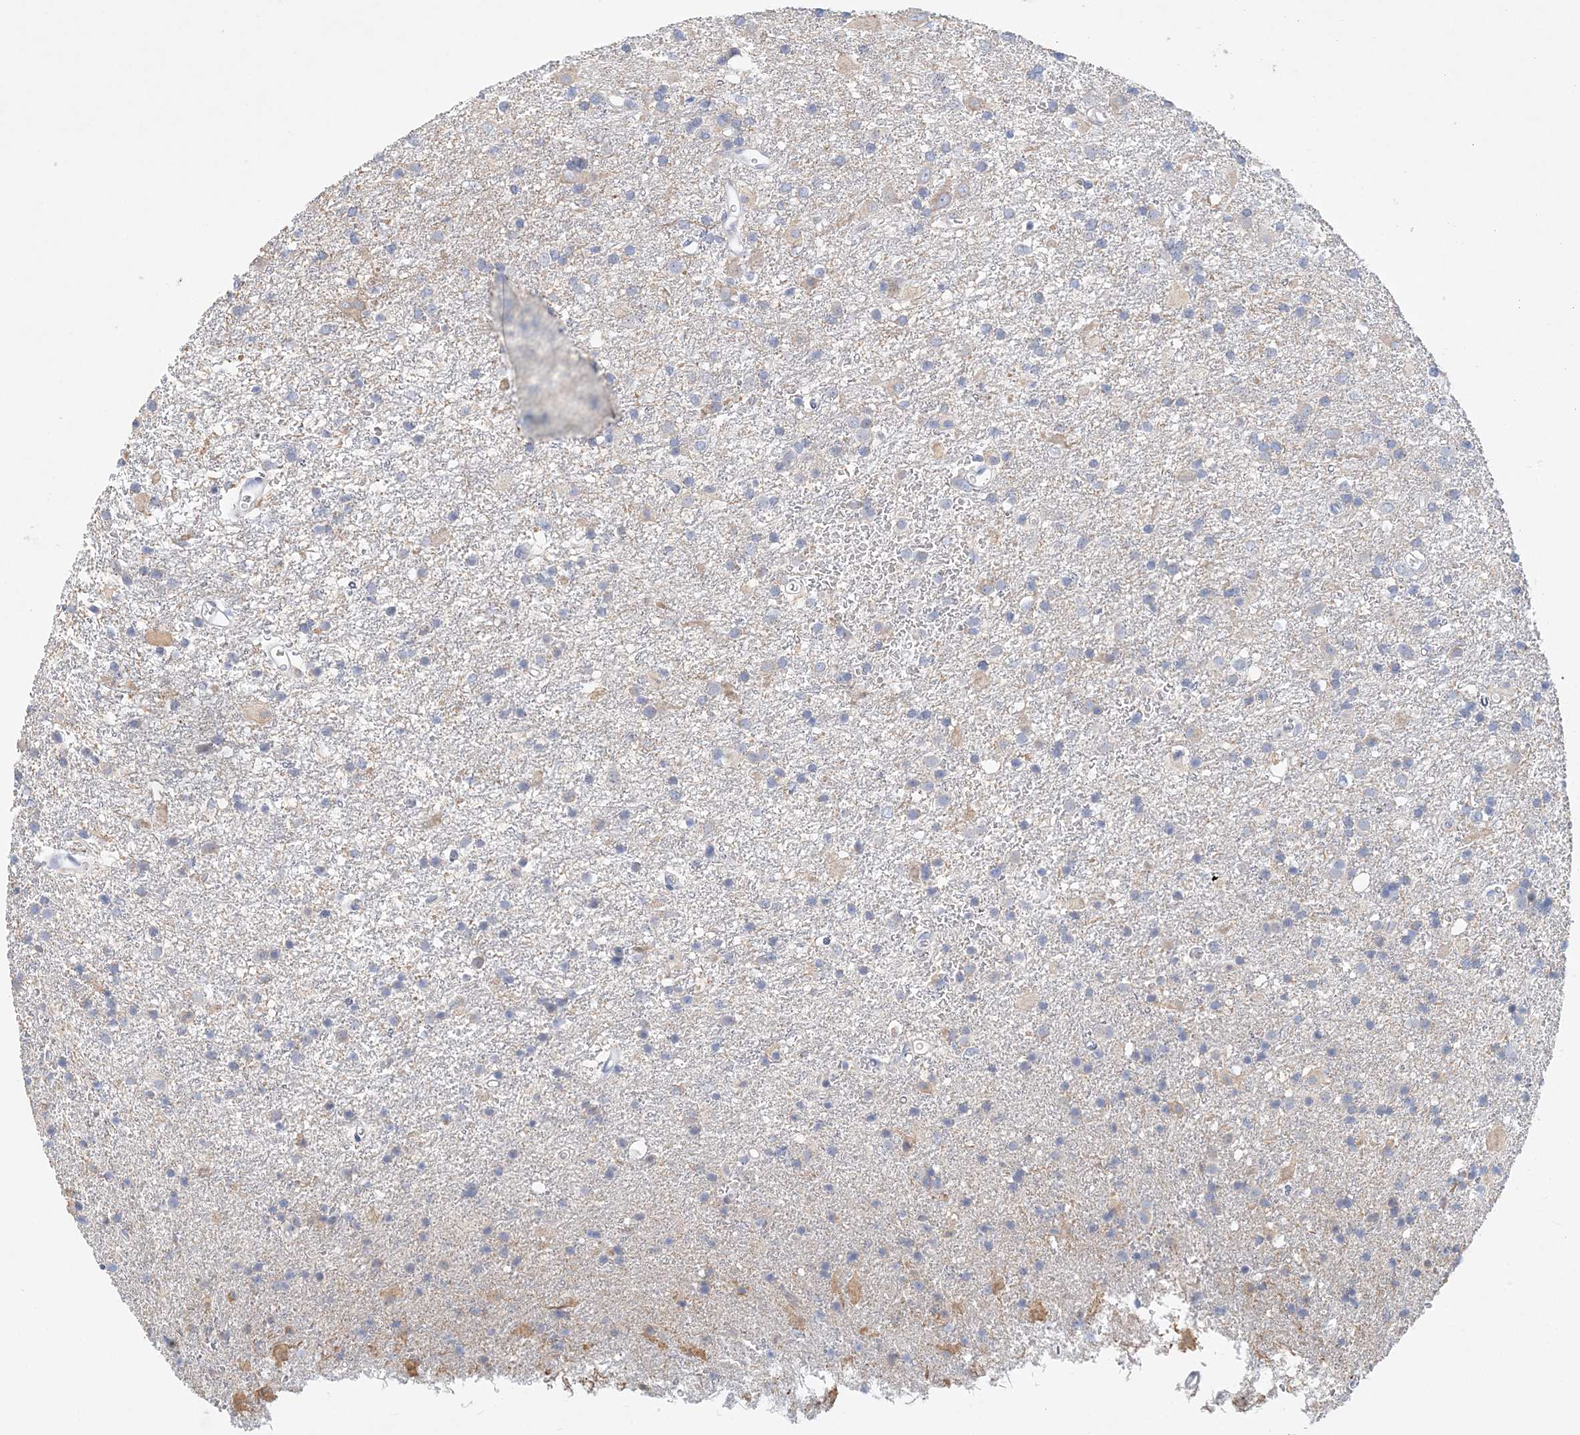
{"staining": {"intensity": "negative", "quantity": "none", "location": "none"}, "tissue": "glioma", "cell_type": "Tumor cells", "image_type": "cancer", "snomed": [{"axis": "morphology", "description": "Glioma, malignant, Low grade"}, {"axis": "topography", "description": "Brain"}], "caption": "Immunohistochemistry (IHC) micrograph of neoplastic tissue: human glioma stained with DAB (3,3'-diaminobenzidine) shows no significant protein positivity in tumor cells. (DAB (3,3'-diaminobenzidine) immunohistochemistry (IHC) visualized using brightfield microscopy, high magnification).", "gene": "LRRIQ4", "patient": {"sex": "male", "age": 65}}